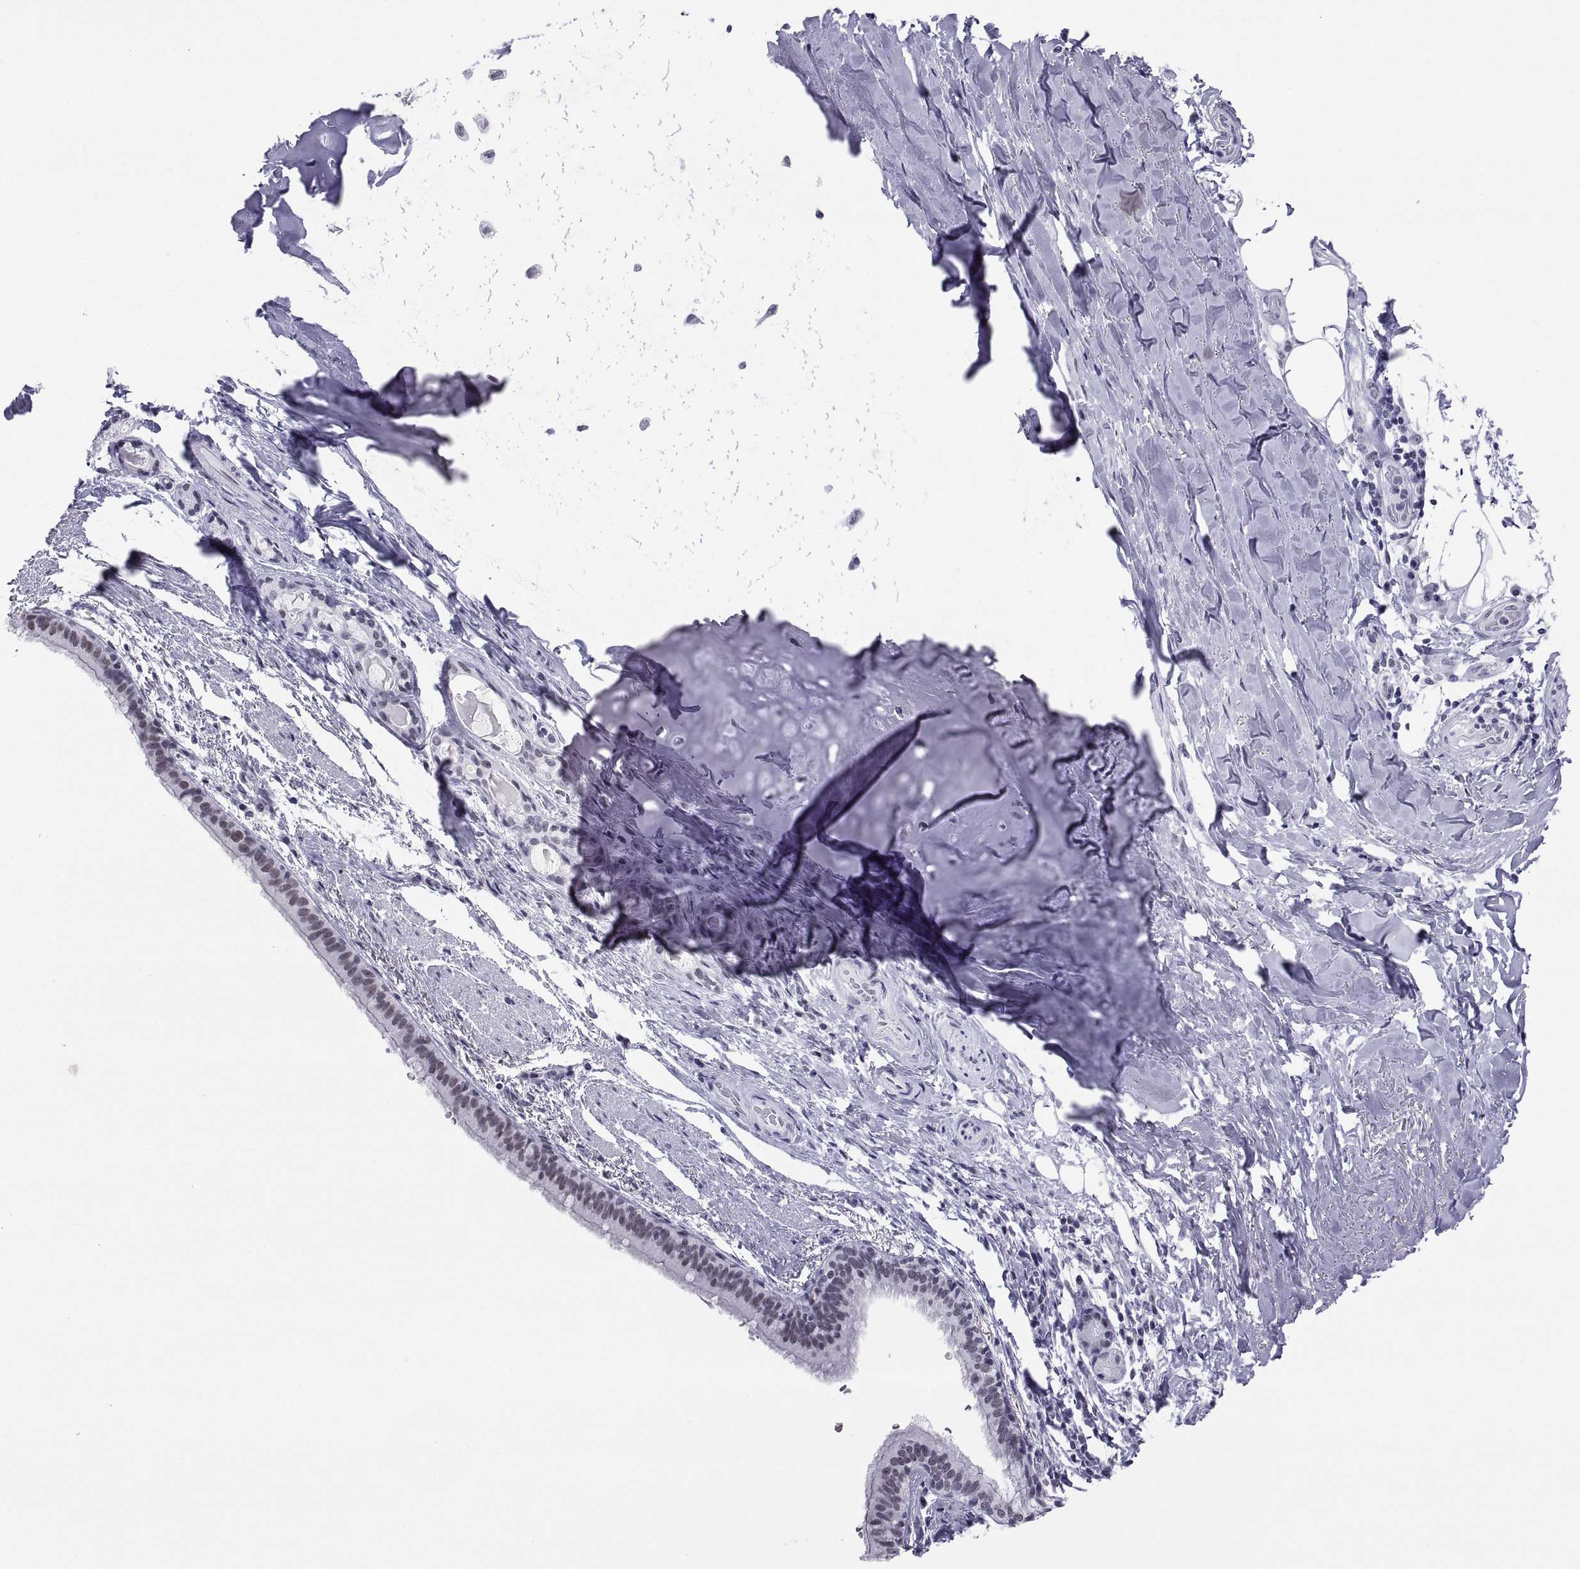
{"staining": {"intensity": "negative", "quantity": "none", "location": "none"}, "tissue": "bronchus", "cell_type": "Respiratory epithelial cells", "image_type": "normal", "snomed": [{"axis": "morphology", "description": "Normal tissue, NOS"}, {"axis": "morphology", "description": "Squamous cell carcinoma, NOS"}, {"axis": "topography", "description": "Bronchus"}, {"axis": "topography", "description": "Lung"}], "caption": "A high-resolution image shows immunohistochemistry staining of normal bronchus, which demonstrates no significant staining in respiratory epithelial cells.", "gene": "NEUROD6", "patient": {"sex": "male", "age": 69}}